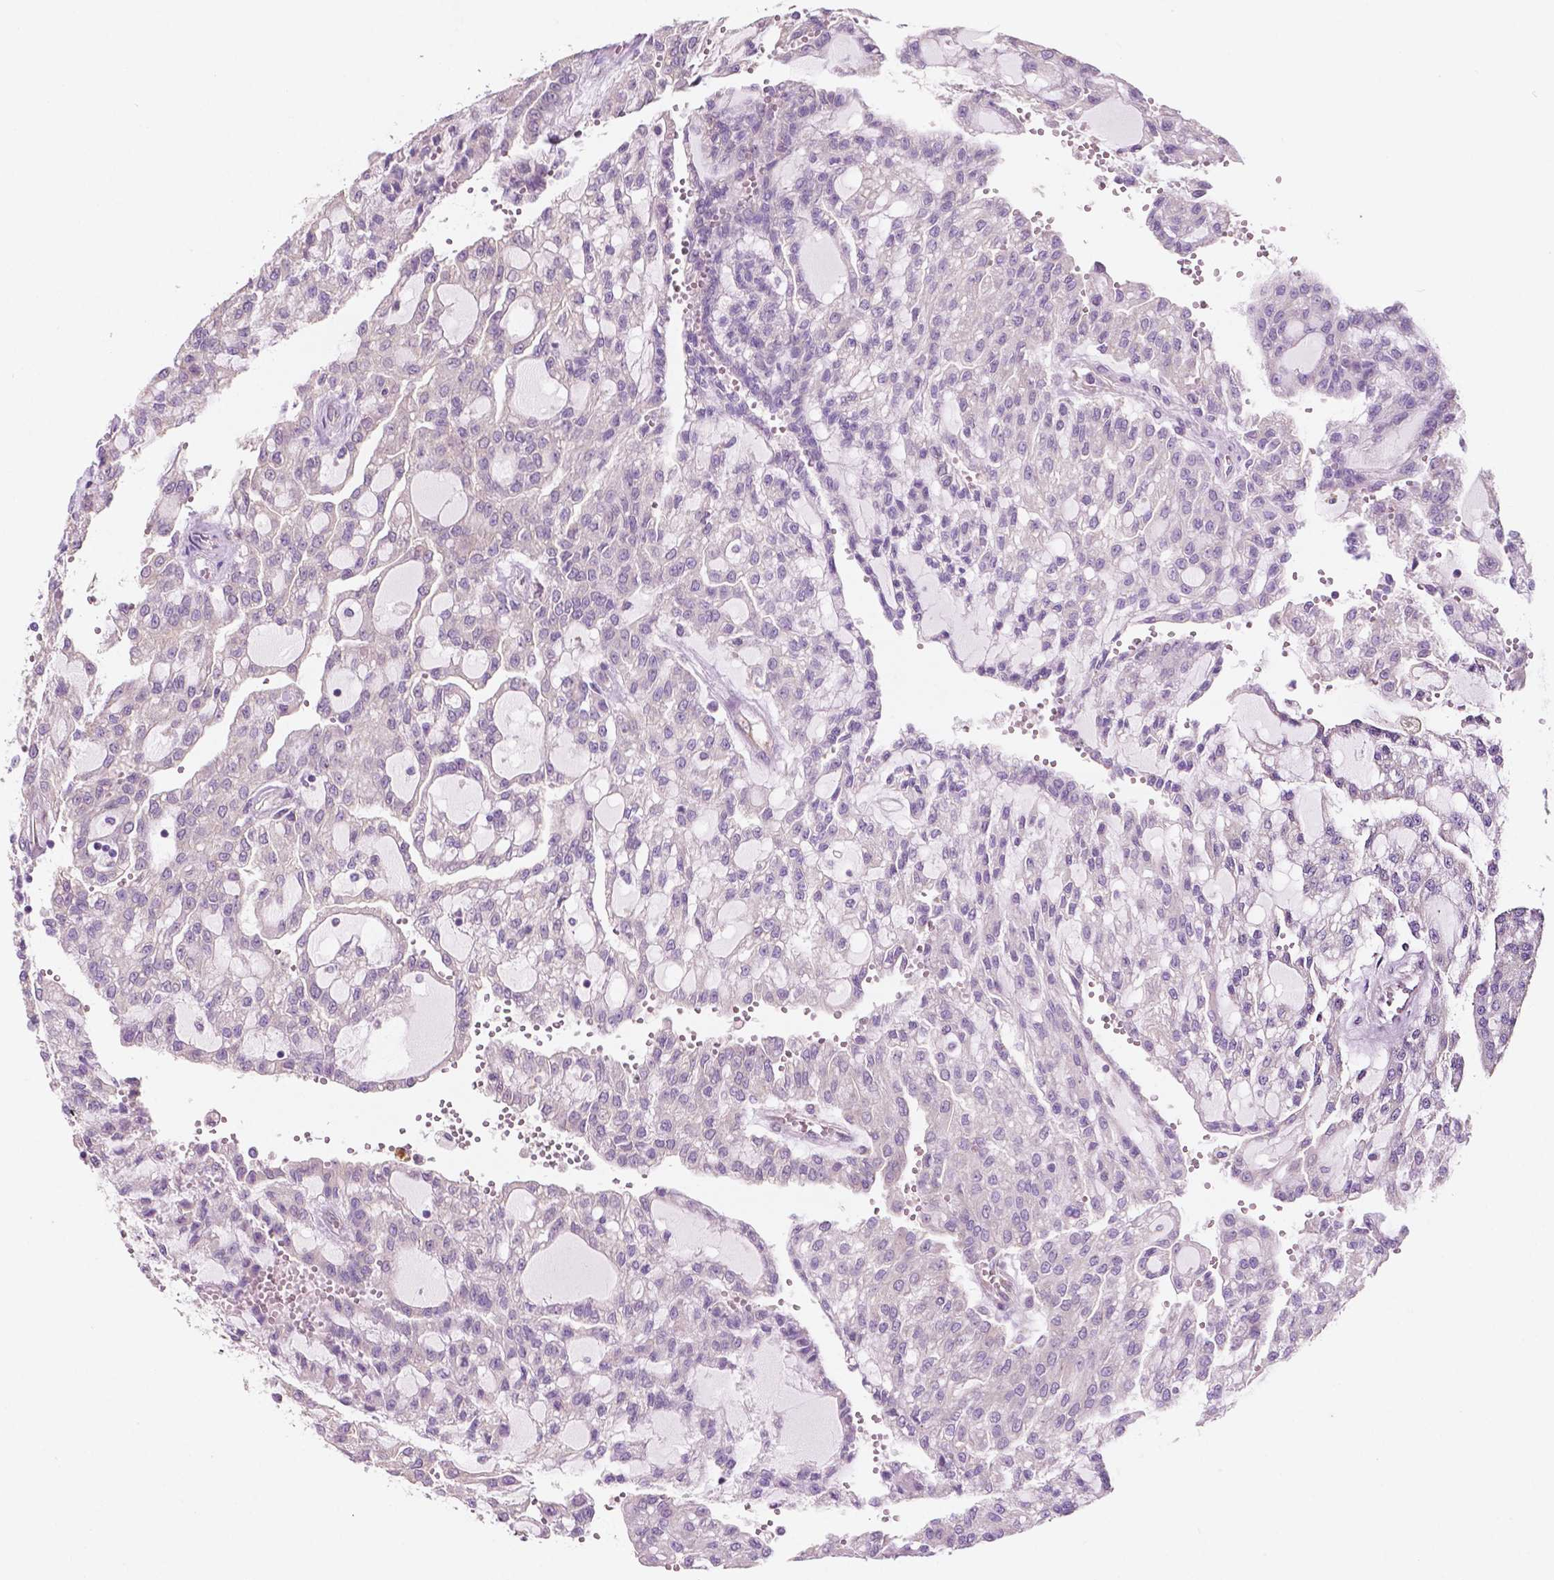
{"staining": {"intensity": "negative", "quantity": "none", "location": "none"}, "tissue": "renal cancer", "cell_type": "Tumor cells", "image_type": "cancer", "snomed": [{"axis": "morphology", "description": "Adenocarcinoma, NOS"}, {"axis": "topography", "description": "Kidney"}], "caption": "Tumor cells show no significant protein staining in renal adenocarcinoma.", "gene": "LRP1B", "patient": {"sex": "male", "age": 63}}